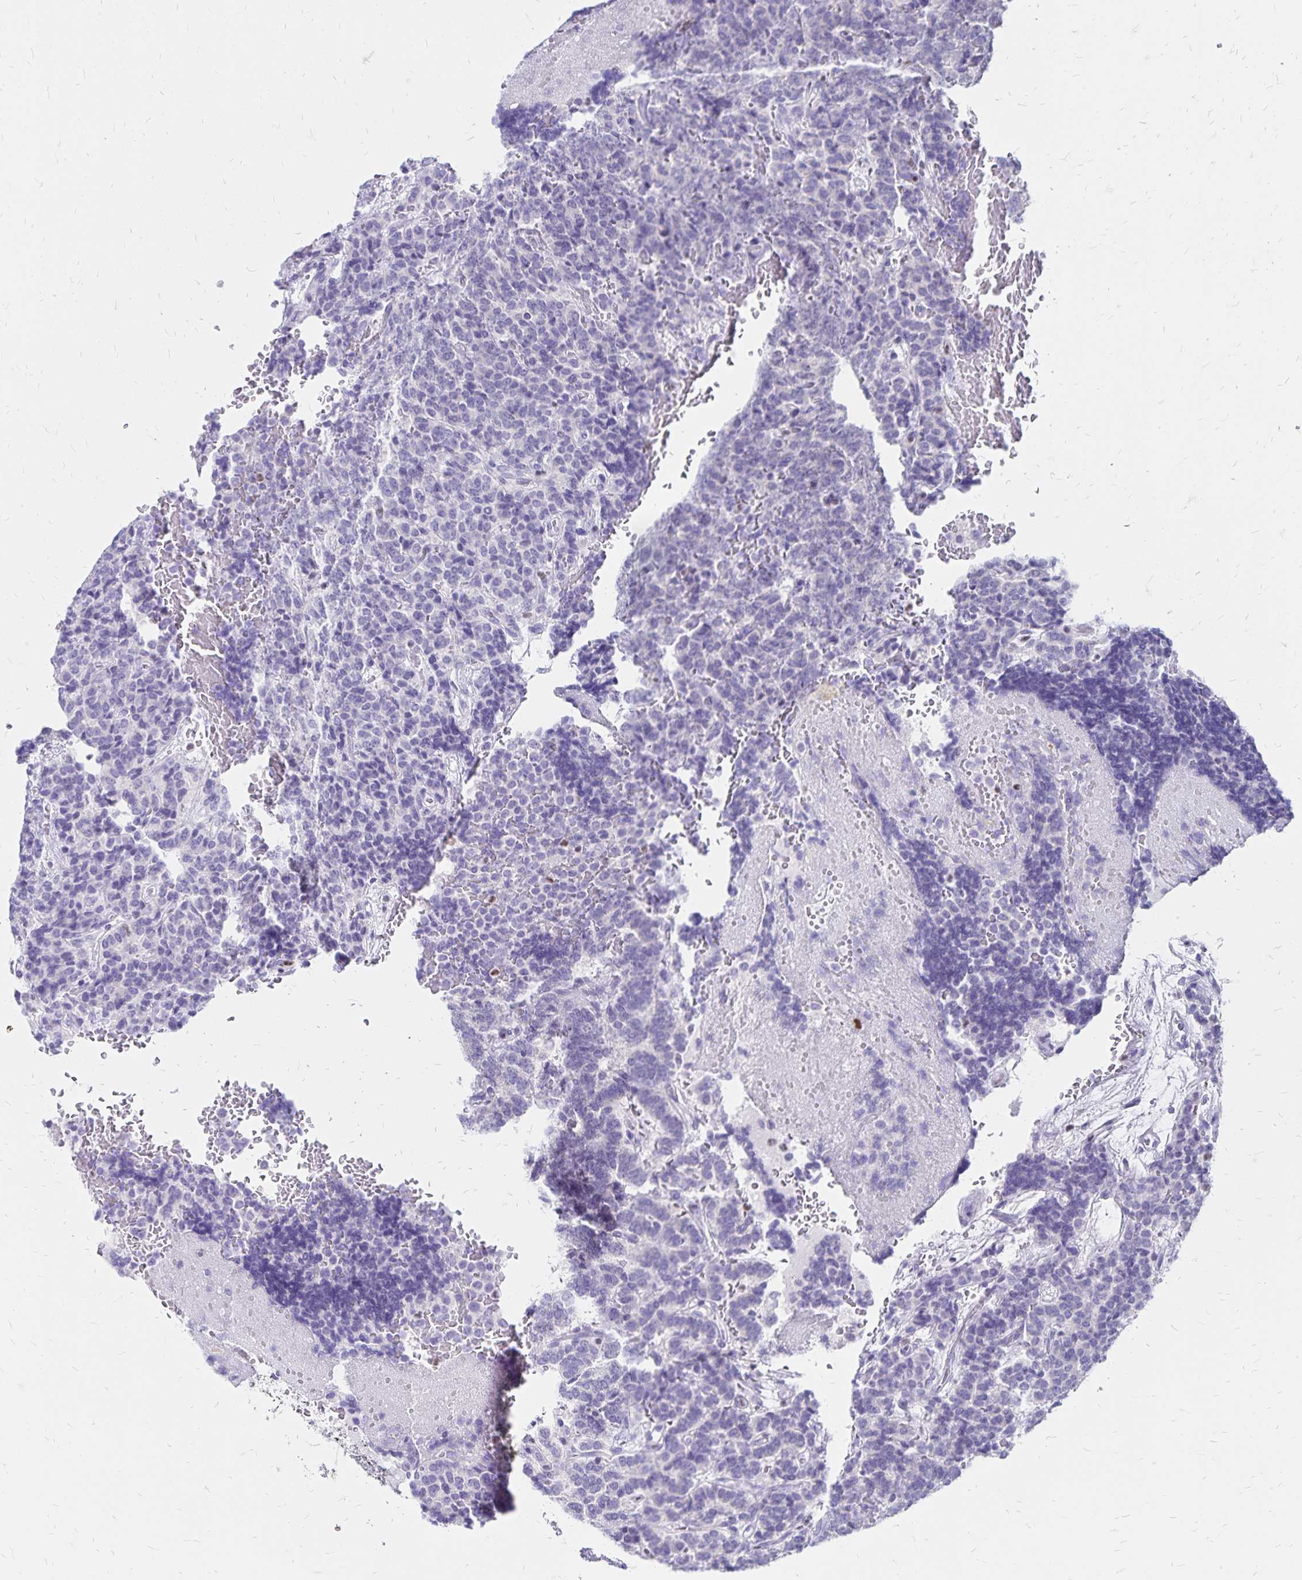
{"staining": {"intensity": "negative", "quantity": "none", "location": "none"}, "tissue": "carcinoid", "cell_type": "Tumor cells", "image_type": "cancer", "snomed": [{"axis": "morphology", "description": "Carcinoid, malignant, NOS"}, {"axis": "topography", "description": "Pancreas"}], "caption": "This histopathology image is of malignant carcinoid stained with IHC to label a protein in brown with the nuclei are counter-stained blue. There is no positivity in tumor cells.", "gene": "IKZF1", "patient": {"sex": "male", "age": 36}}